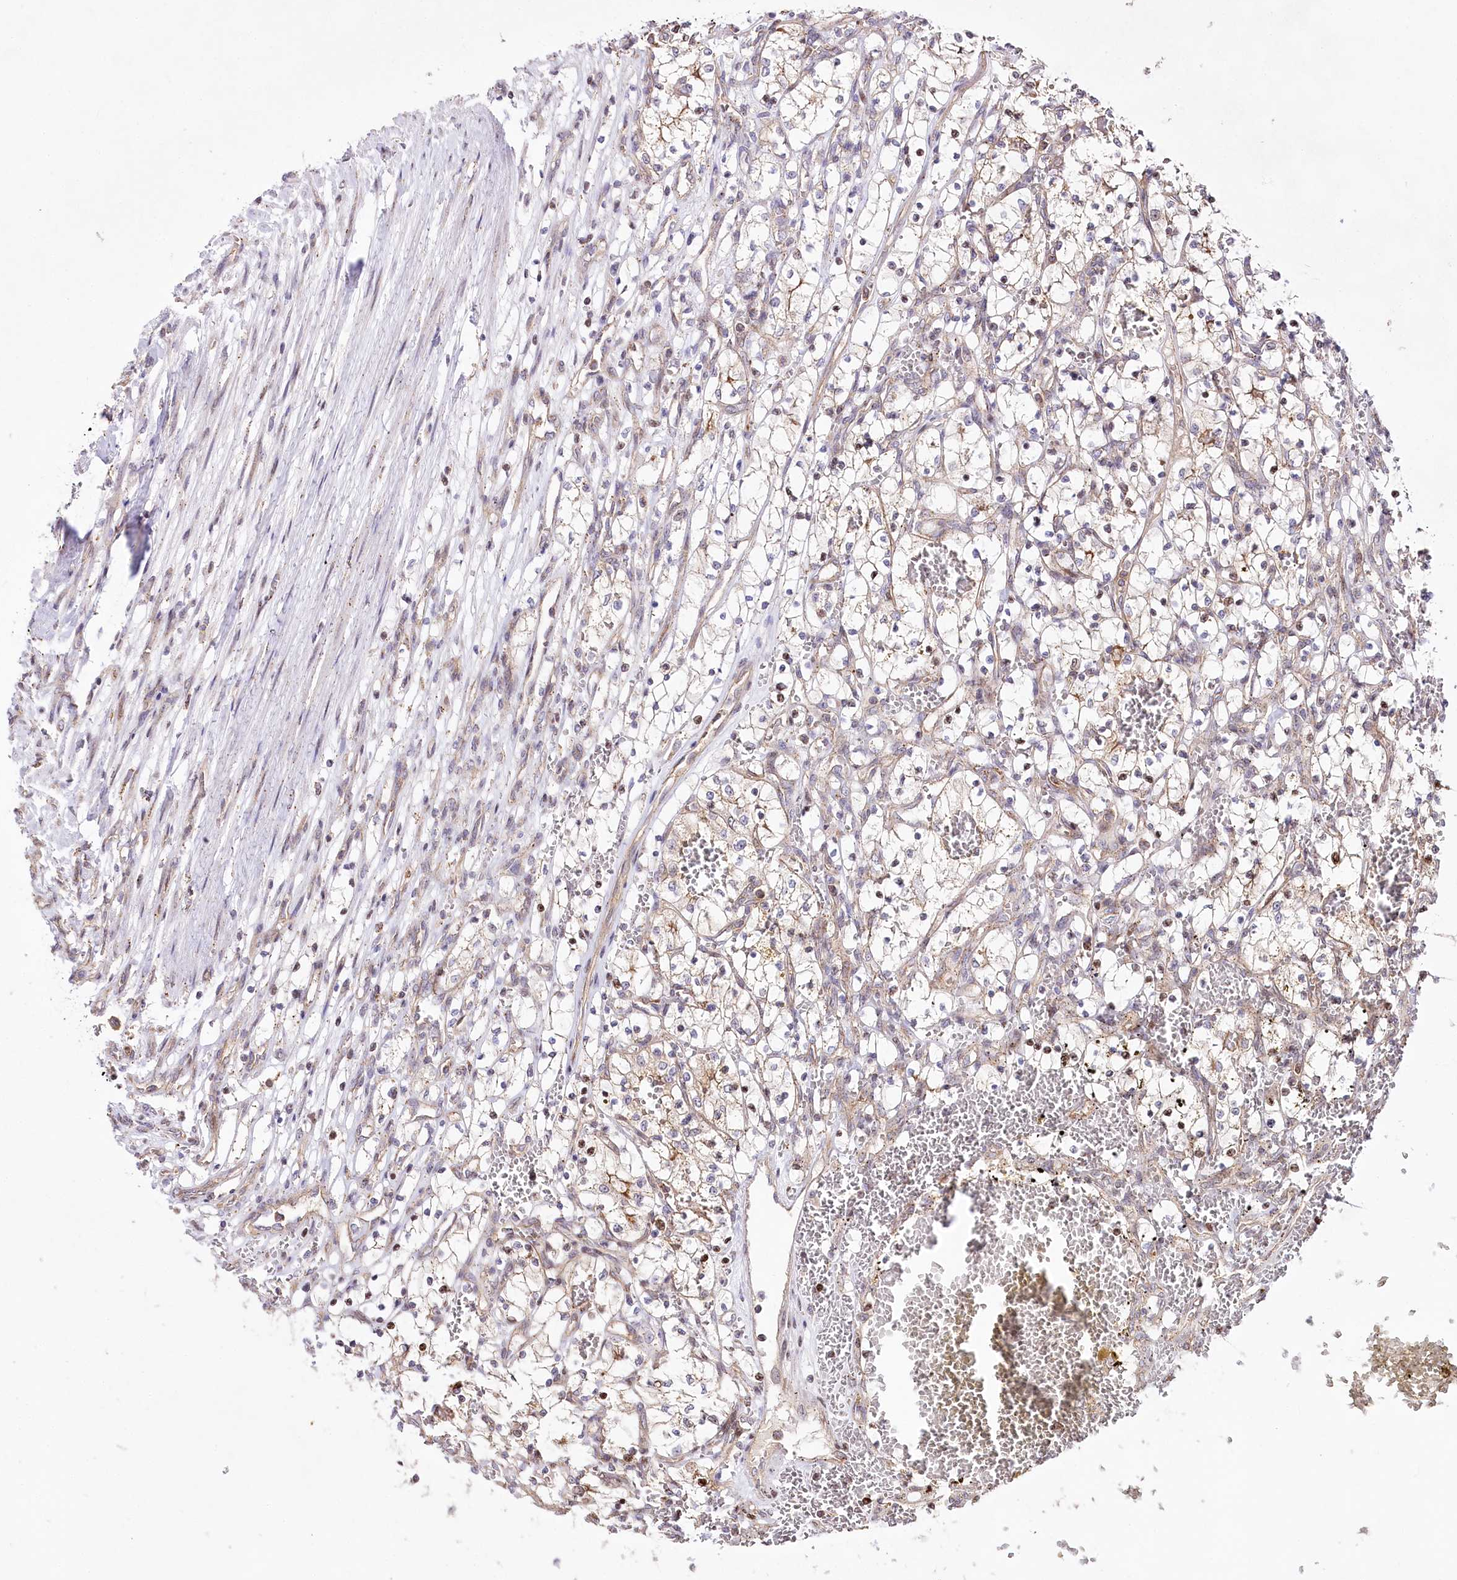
{"staining": {"intensity": "weak", "quantity": "<25%", "location": "cytoplasmic/membranous"}, "tissue": "renal cancer", "cell_type": "Tumor cells", "image_type": "cancer", "snomed": [{"axis": "morphology", "description": "Adenocarcinoma, NOS"}, {"axis": "topography", "description": "Kidney"}], "caption": "This is a photomicrograph of immunohistochemistry staining of renal cancer (adenocarcinoma), which shows no positivity in tumor cells. (DAB immunohistochemistry visualized using brightfield microscopy, high magnification).", "gene": "ZFYVE27", "patient": {"sex": "female", "age": 69}}